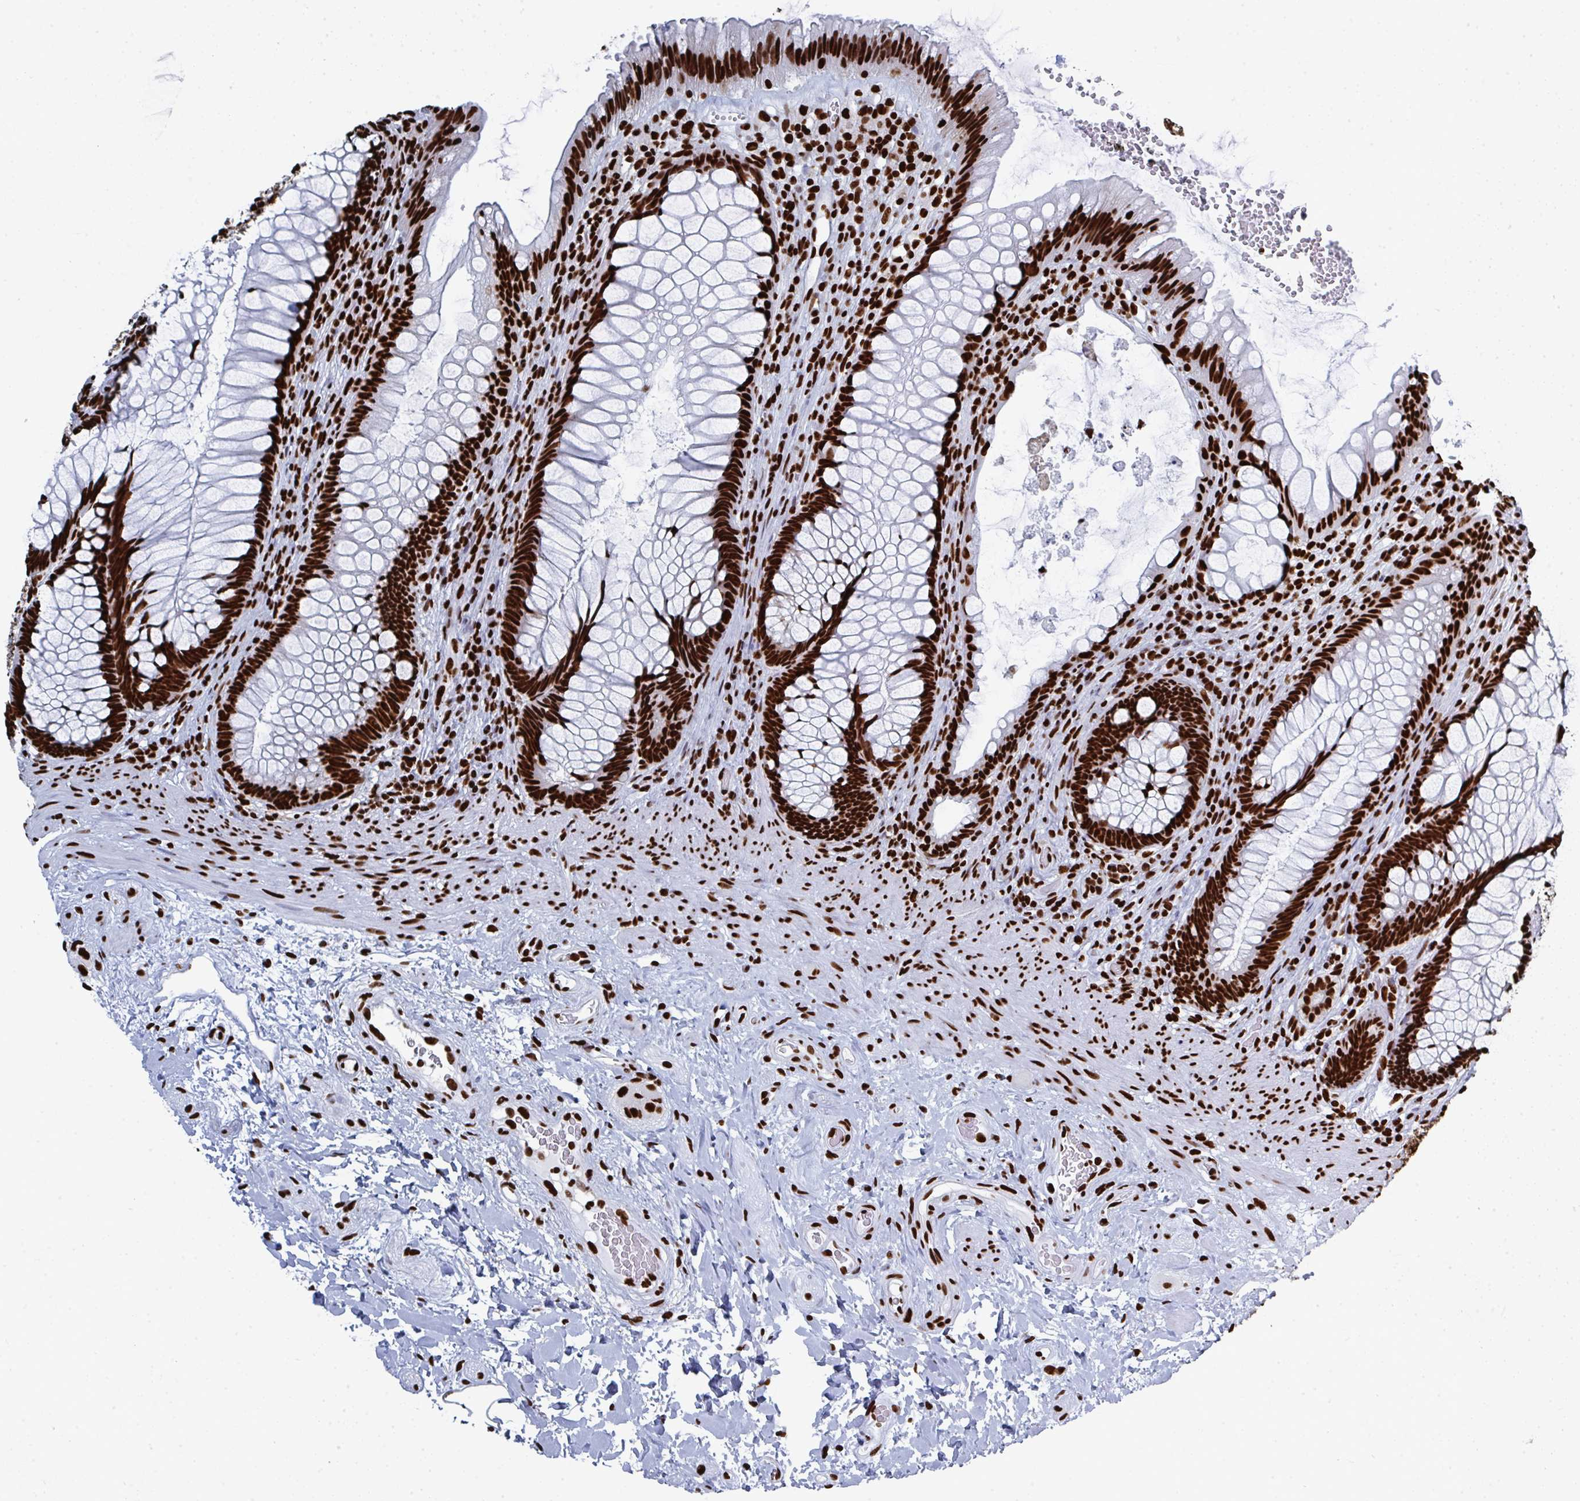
{"staining": {"intensity": "strong", "quantity": ">75%", "location": "nuclear"}, "tissue": "rectum", "cell_type": "Glandular cells", "image_type": "normal", "snomed": [{"axis": "morphology", "description": "Normal tissue, NOS"}, {"axis": "topography", "description": "Rectum"}], "caption": "Immunohistochemistry (DAB) staining of unremarkable rectum demonstrates strong nuclear protein positivity in approximately >75% of glandular cells. (Brightfield microscopy of DAB IHC at high magnification).", "gene": "GAR1", "patient": {"sex": "male", "age": 53}}